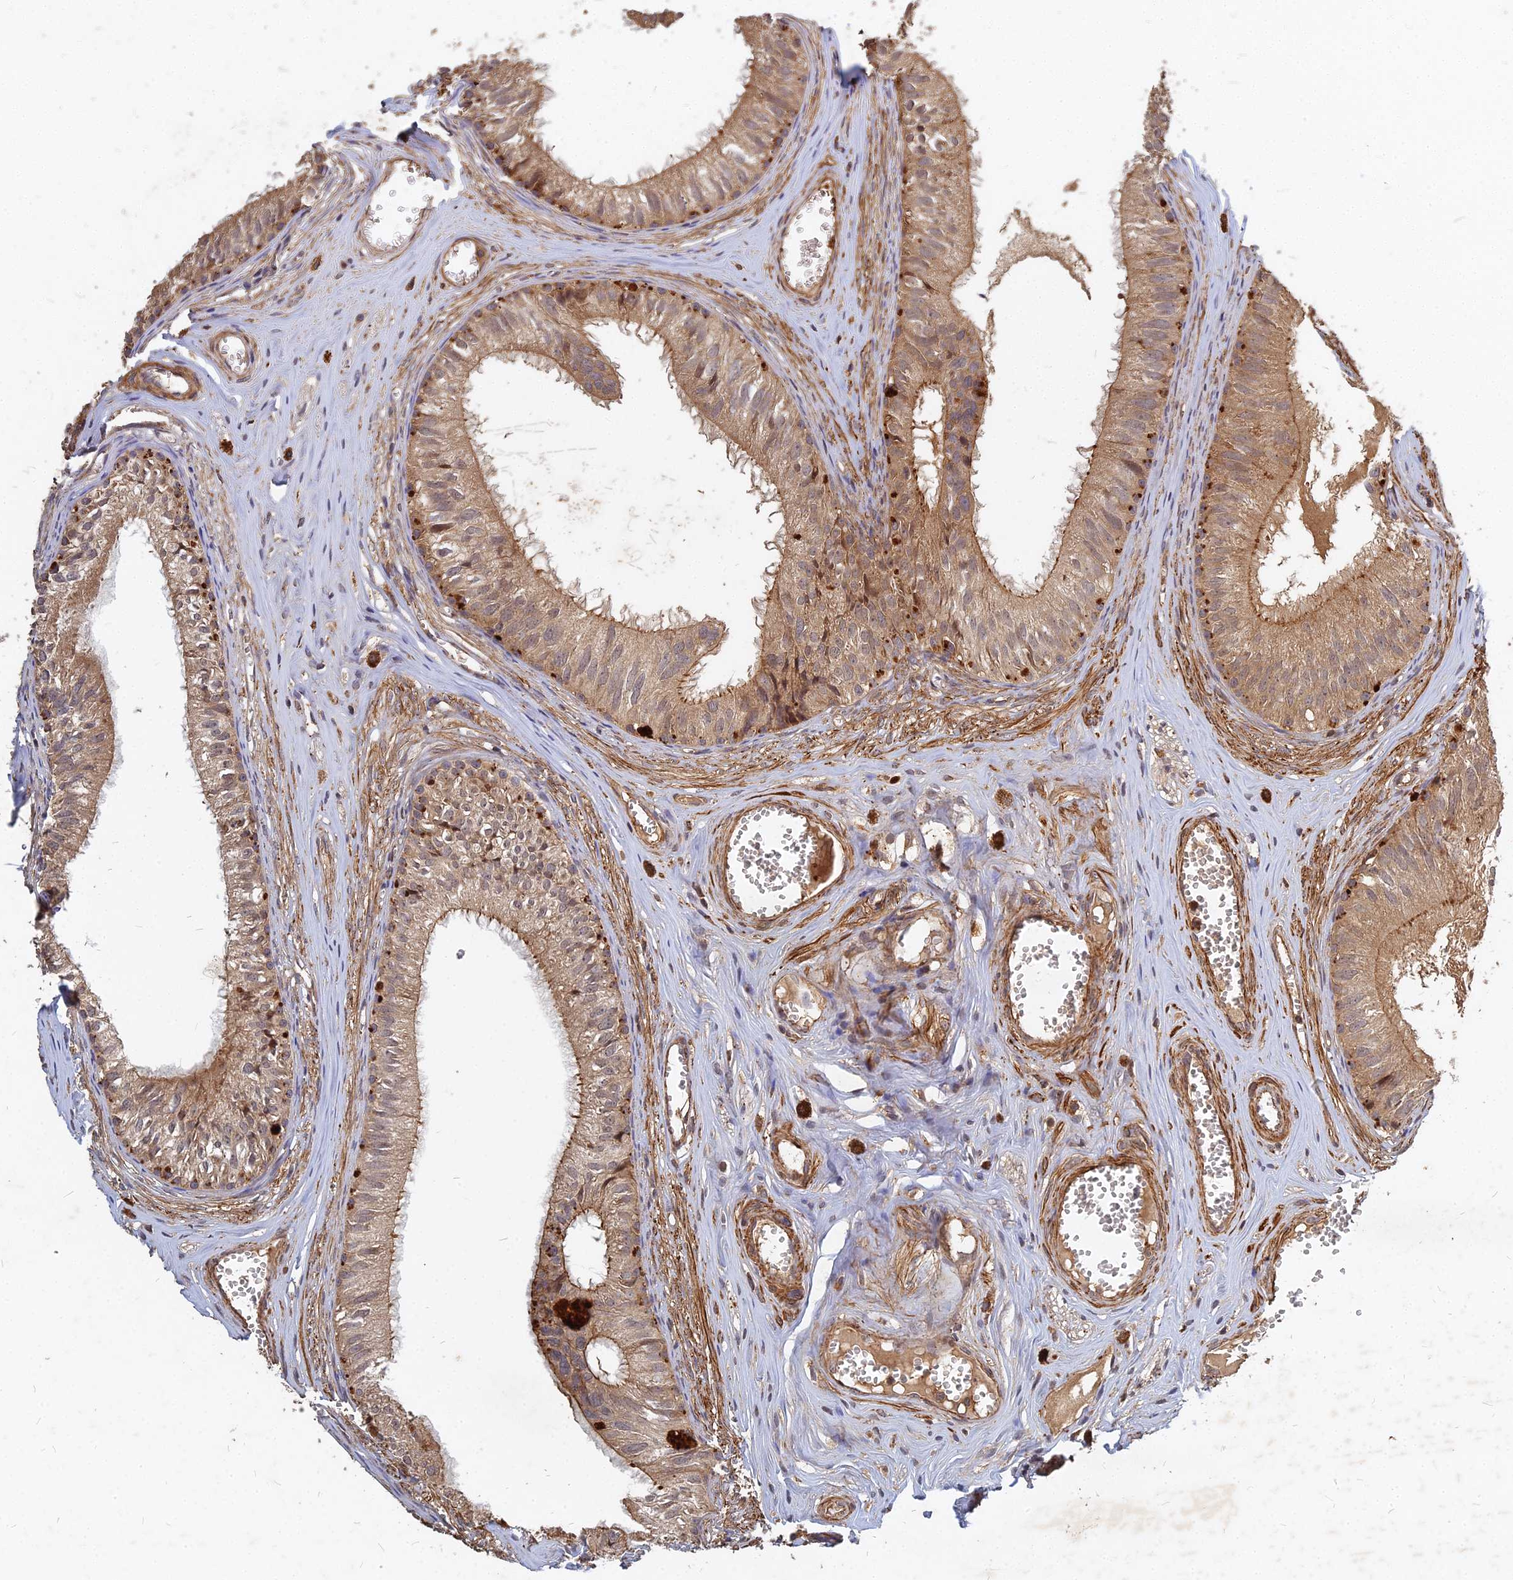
{"staining": {"intensity": "moderate", "quantity": ">75%", "location": "cytoplasmic/membranous"}, "tissue": "epididymis", "cell_type": "Glandular cells", "image_type": "normal", "snomed": [{"axis": "morphology", "description": "Normal tissue, NOS"}, {"axis": "topography", "description": "Epididymis"}], "caption": "Immunohistochemical staining of benign human epididymis reveals >75% levels of moderate cytoplasmic/membranous protein staining in about >75% of glandular cells. (brown staining indicates protein expression, while blue staining denotes nuclei).", "gene": "UBE2W", "patient": {"sex": "male", "age": 36}}